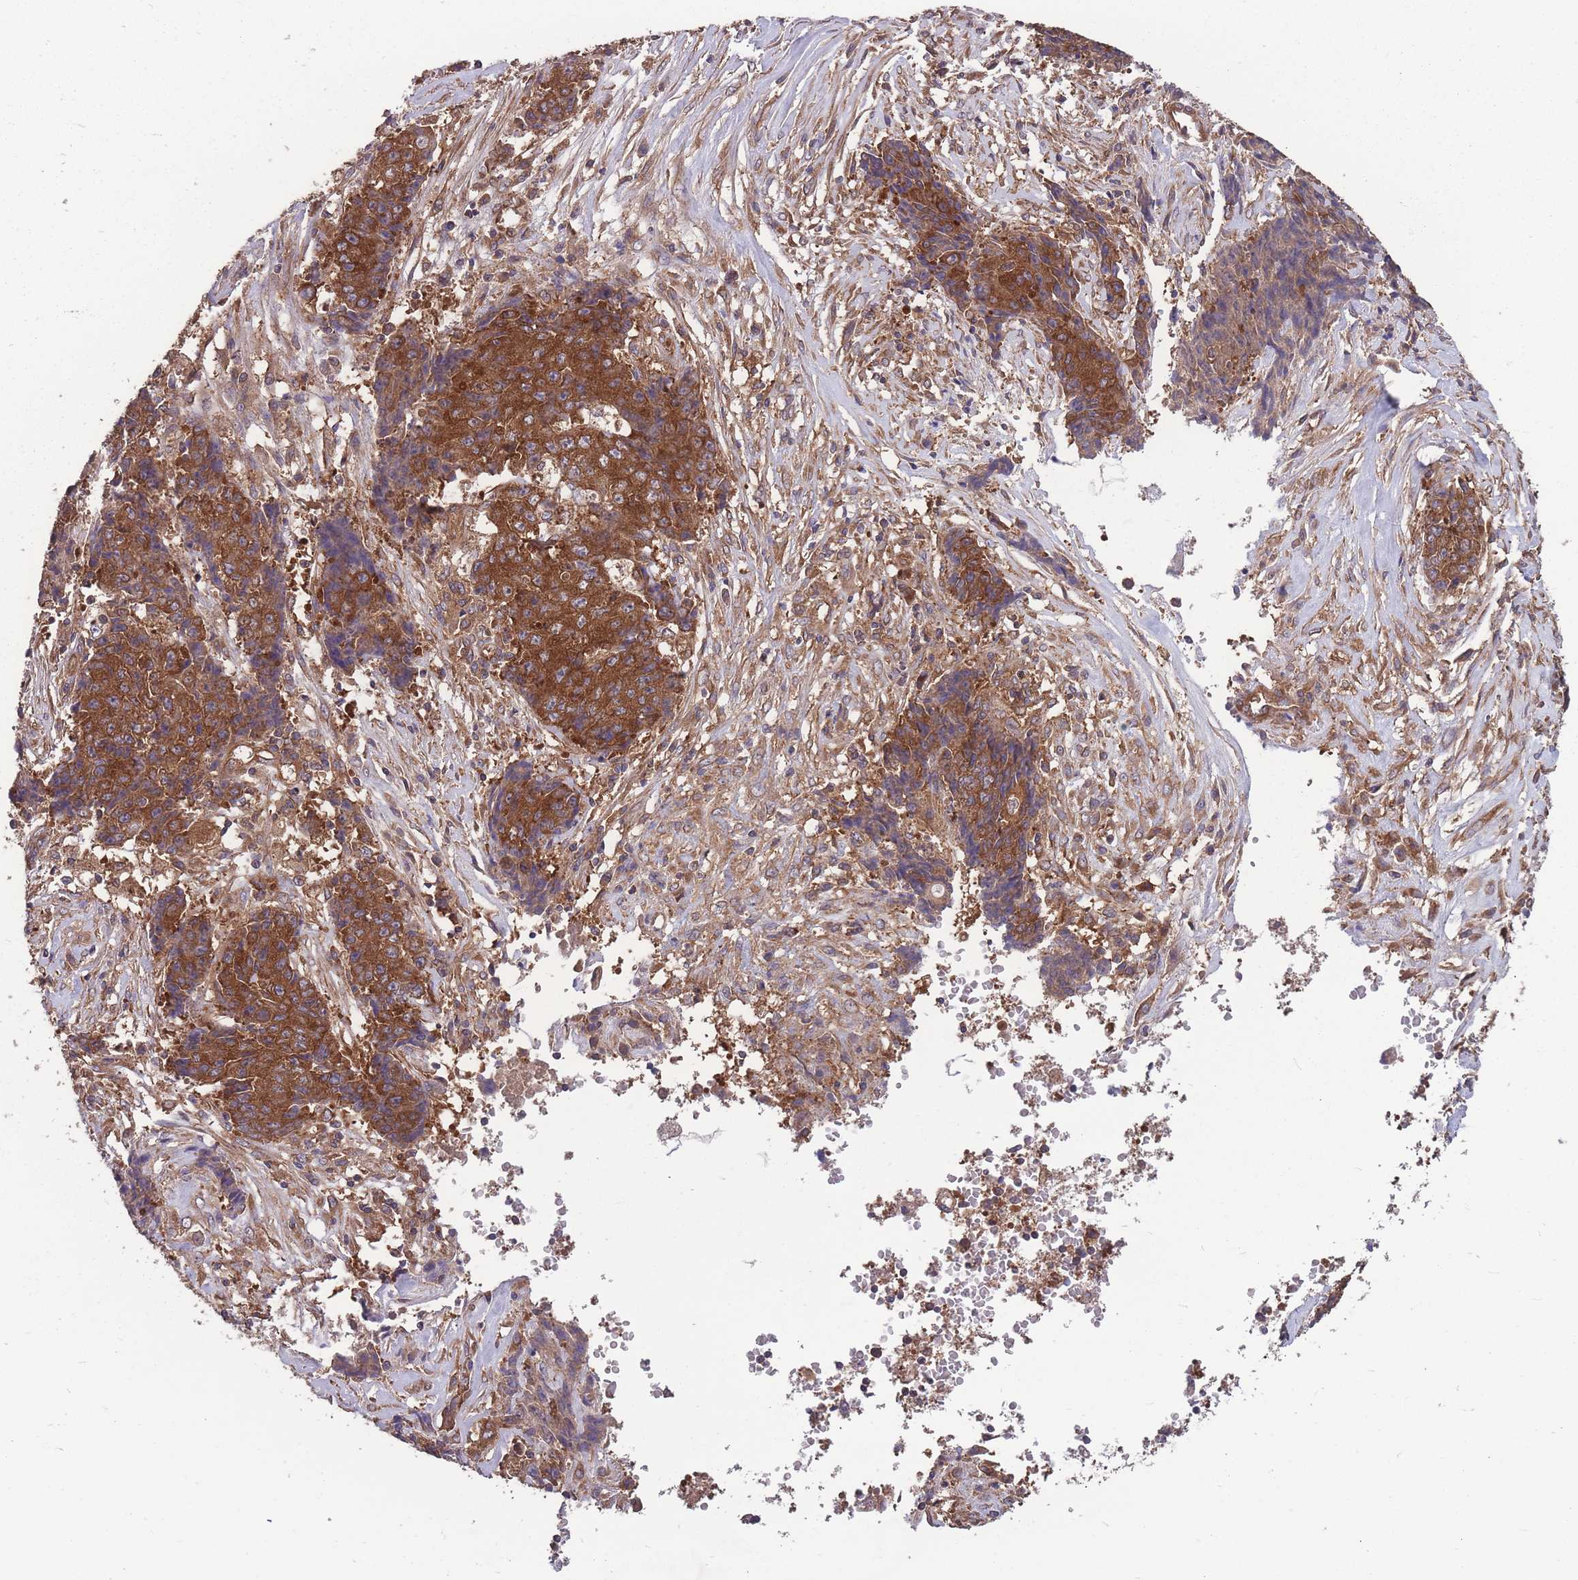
{"staining": {"intensity": "strong", "quantity": ">75%", "location": "cytoplasmic/membranous"}, "tissue": "ovarian cancer", "cell_type": "Tumor cells", "image_type": "cancer", "snomed": [{"axis": "morphology", "description": "Carcinoma, endometroid"}, {"axis": "topography", "description": "Ovary"}], "caption": "IHC histopathology image of ovarian endometroid carcinoma stained for a protein (brown), which reveals high levels of strong cytoplasmic/membranous staining in about >75% of tumor cells.", "gene": "ZPR1", "patient": {"sex": "female", "age": 42}}